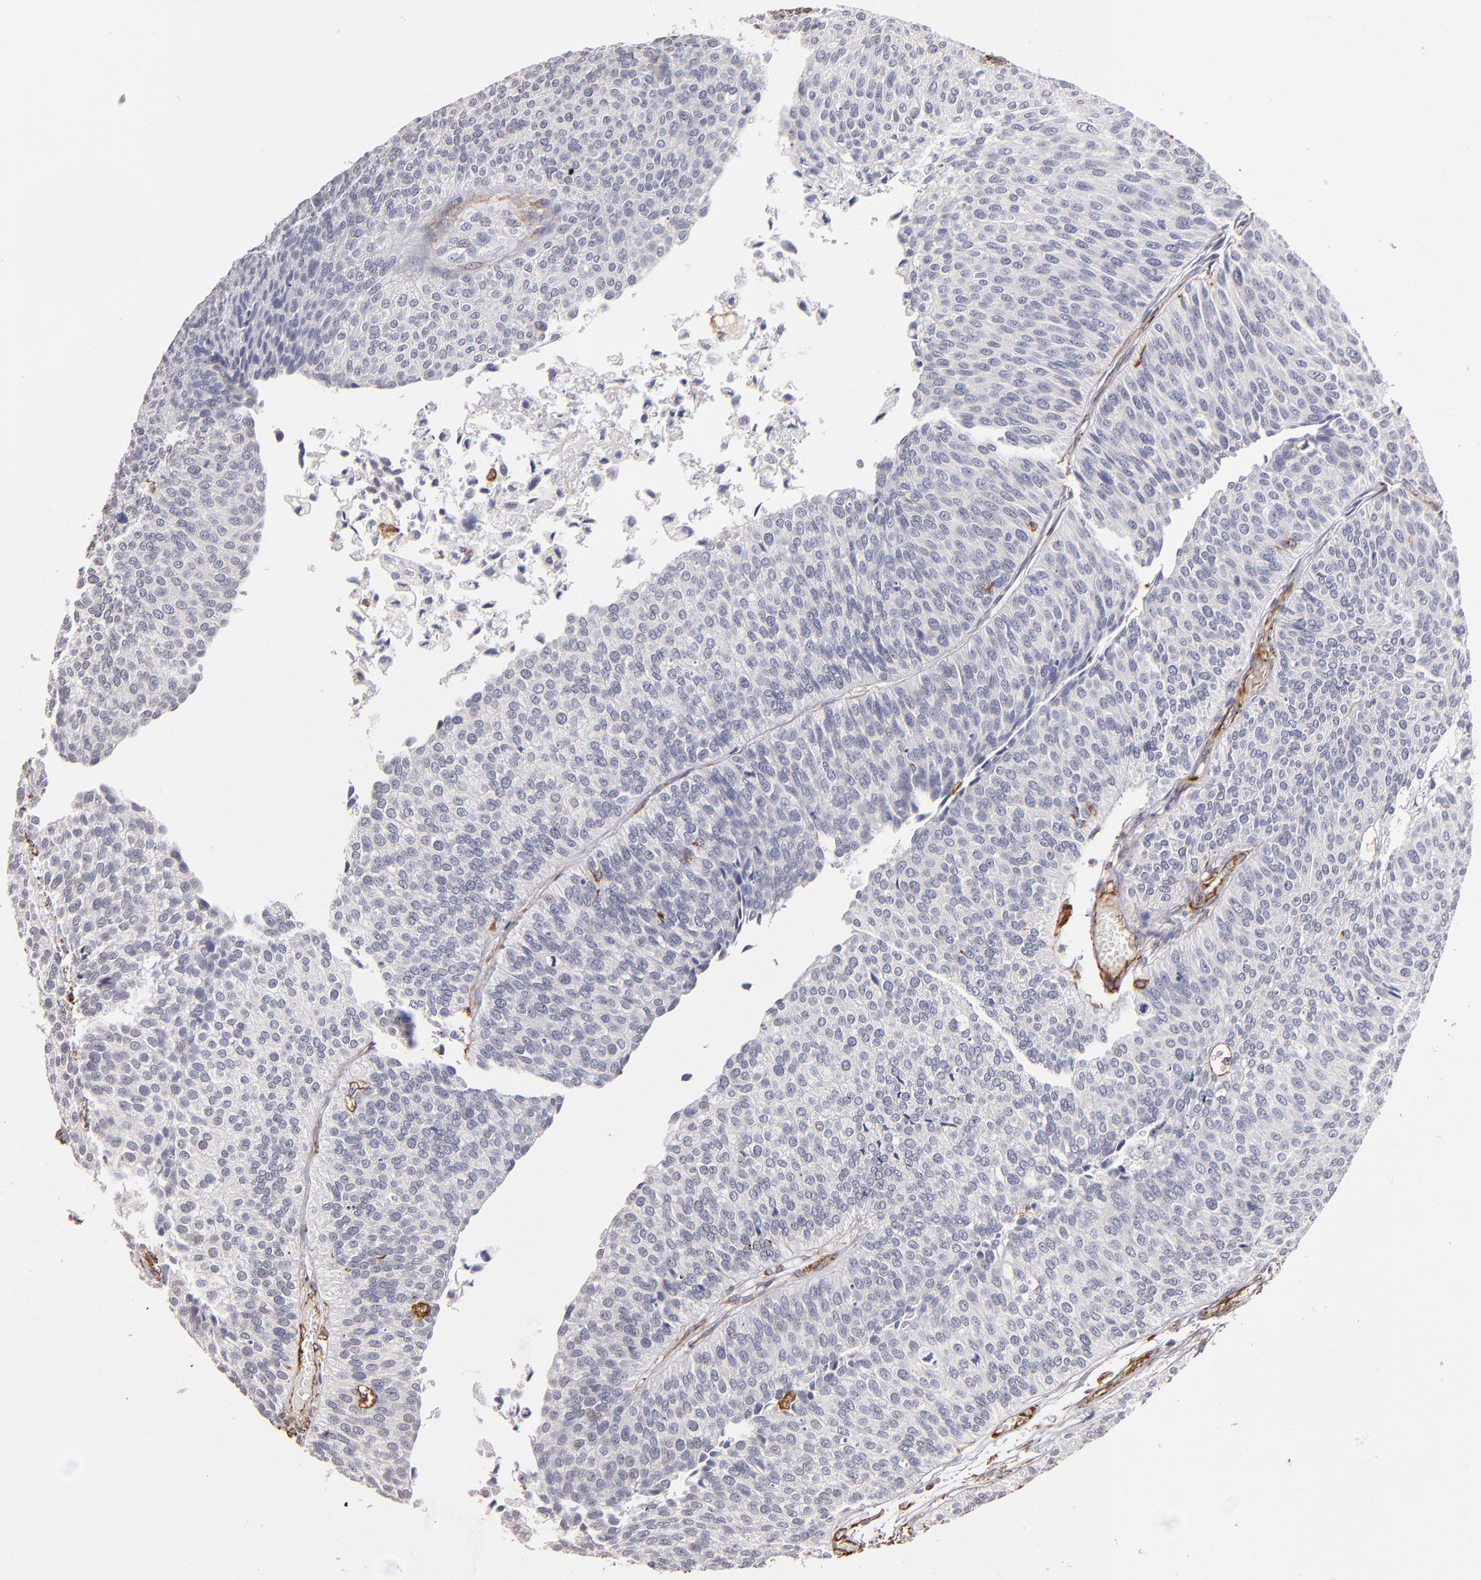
{"staining": {"intensity": "negative", "quantity": "none", "location": "none"}, "tissue": "urothelial cancer", "cell_type": "Tumor cells", "image_type": "cancer", "snomed": [{"axis": "morphology", "description": "Urothelial carcinoma, Low grade"}, {"axis": "topography", "description": "Urinary bladder"}], "caption": "An immunohistochemistry micrograph of low-grade urothelial carcinoma is shown. There is no staining in tumor cells of low-grade urothelial carcinoma.", "gene": "ABCC1", "patient": {"sex": "male", "age": 84}}